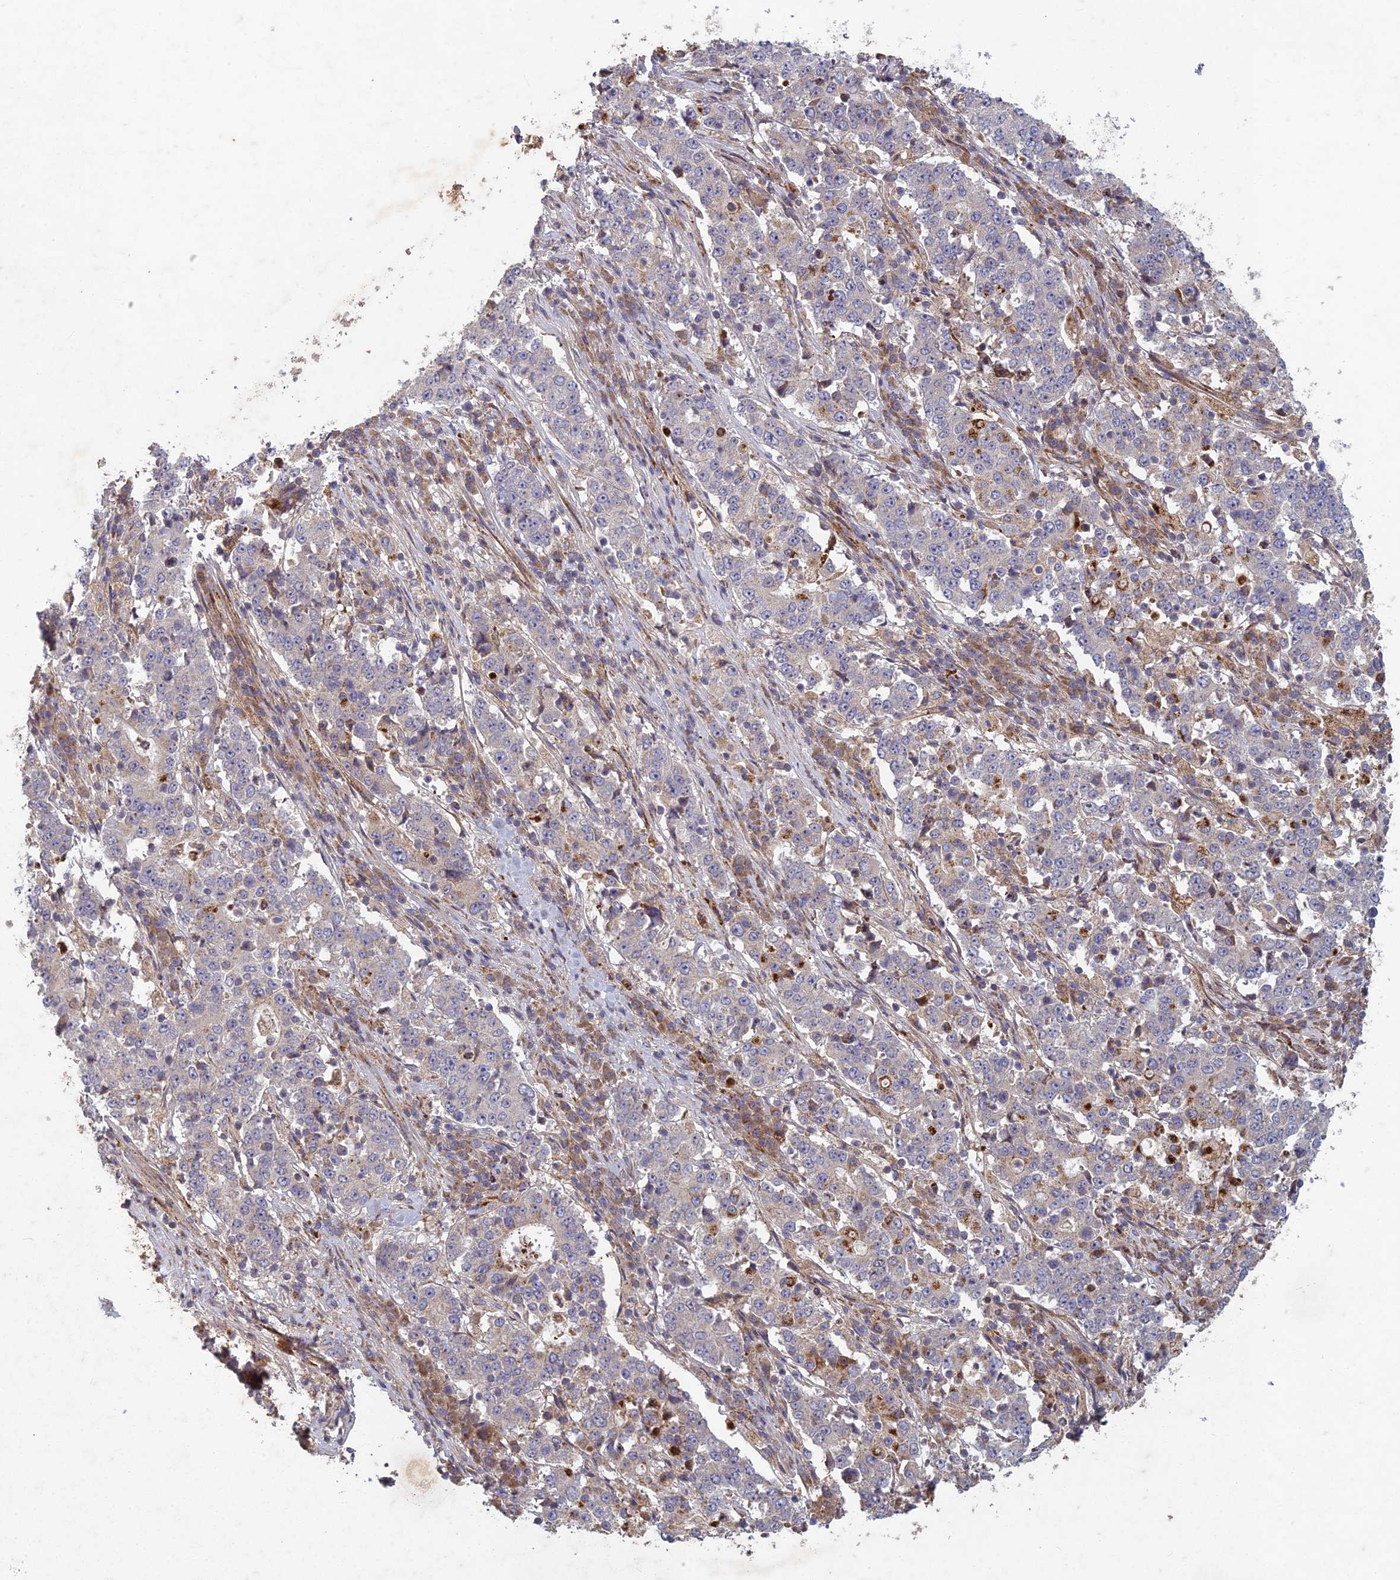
{"staining": {"intensity": "negative", "quantity": "none", "location": "none"}, "tissue": "stomach cancer", "cell_type": "Tumor cells", "image_type": "cancer", "snomed": [{"axis": "morphology", "description": "Adenocarcinoma, NOS"}, {"axis": "topography", "description": "Stomach"}], "caption": "Stomach adenocarcinoma was stained to show a protein in brown. There is no significant positivity in tumor cells. The staining was performed using DAB (3,3'-diaminobenzidine) to visualize the protein expression in brown, while the nuclei were stained in blue with hematoxylin (Magnification: 20x).", "gene": "TCF25", "patient": {"sex": "male", "age": 59}}